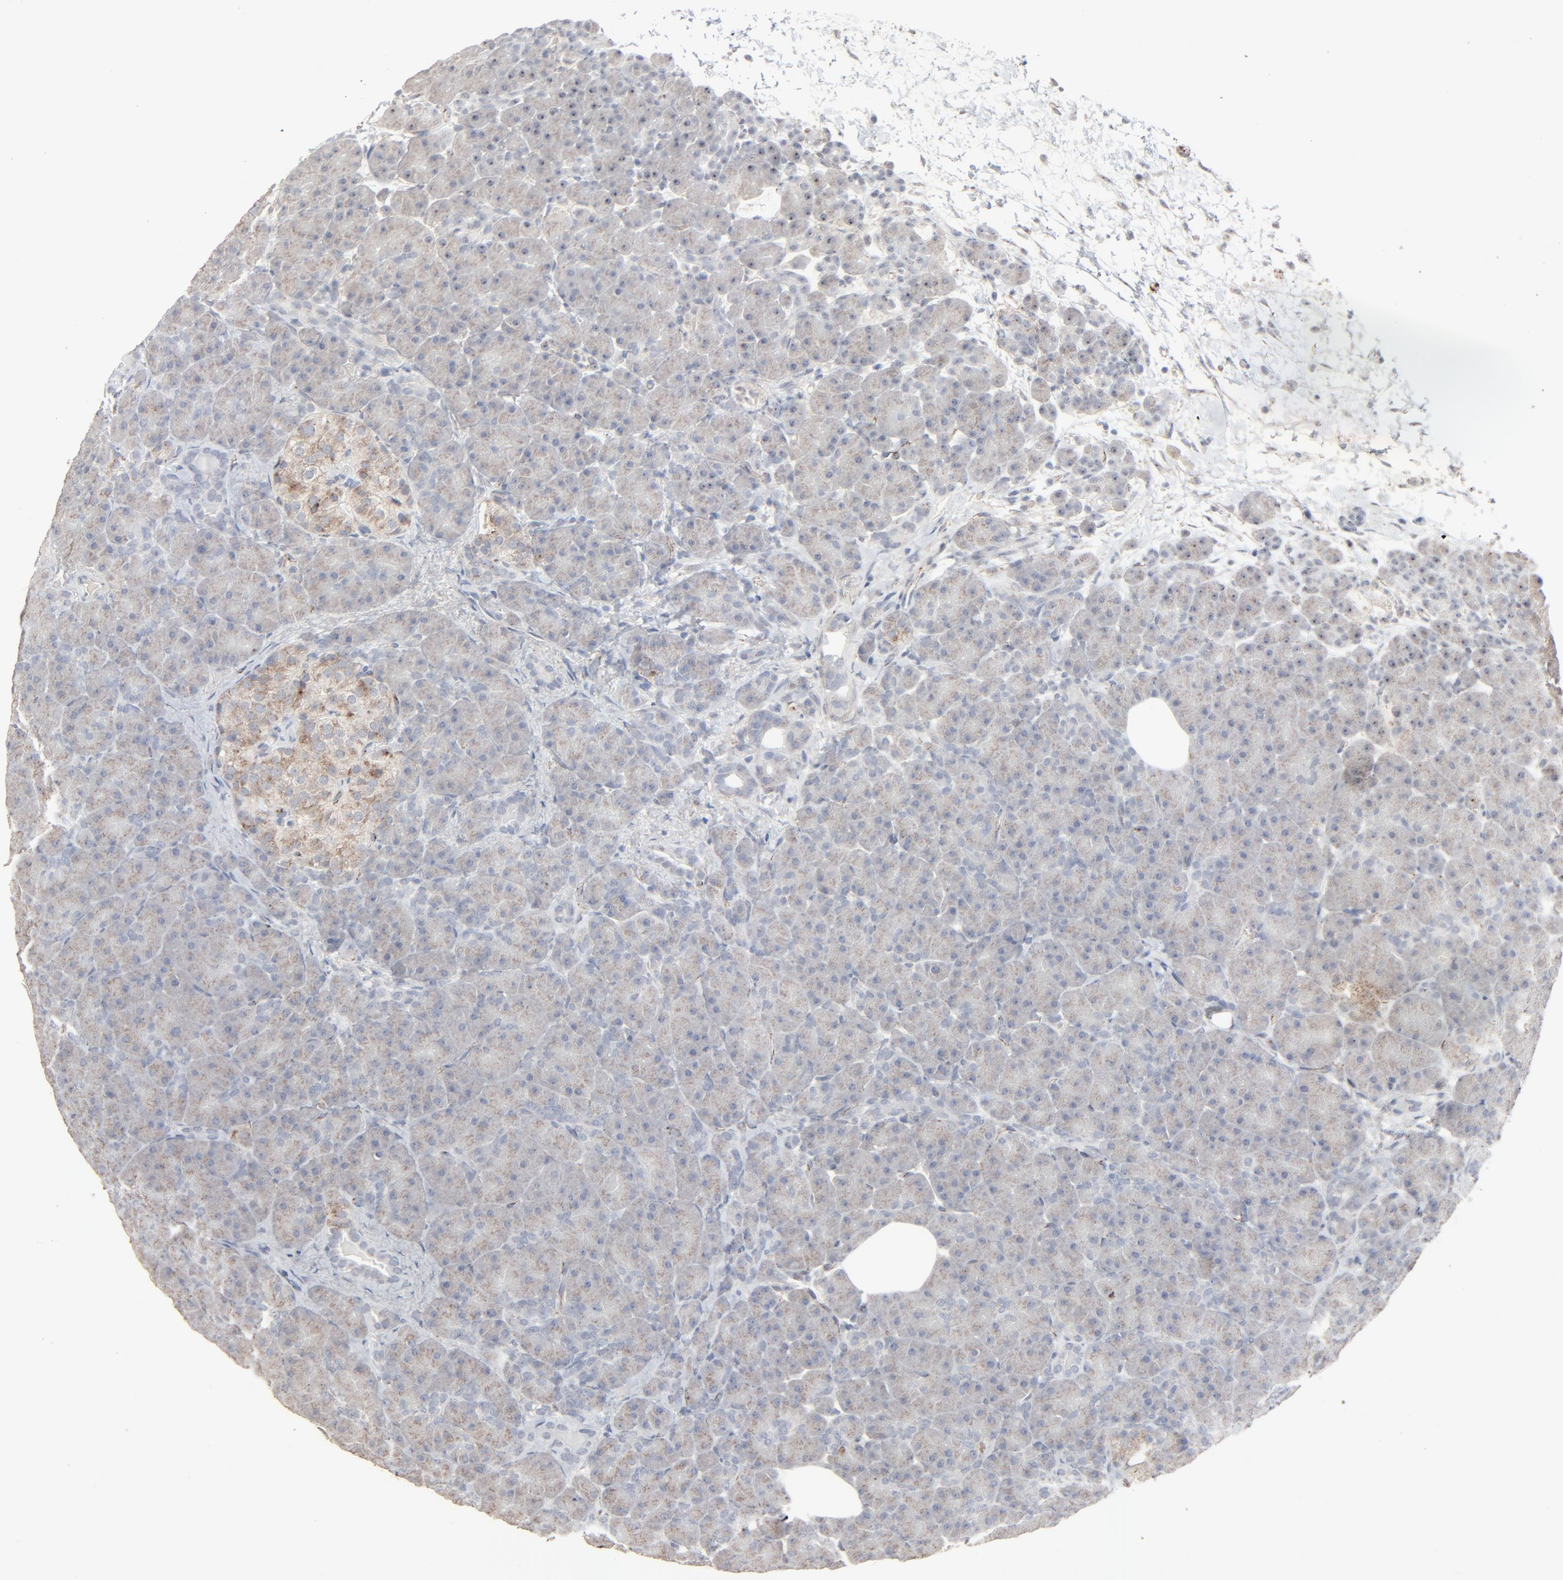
{"staining": {"intensity": "negative", "quantity": "none", "location": "none"}, "tissue": "pancreas", "cell_type": "Exocrine glandular cells", "image_type": "normal", "snomed": [{"axis": "morphology", "description": "Normal tissue, NOS"}, {"axis": "topography", "description": "Pancreas"}], "caption": "High magnification brightfield microscopy of unremarkable pancreas stained with DAB (3,3'-diaminobenzidine) (brown) and counterstained with hematoxylin (blue): exocrine glandular cells show no significant expression. Brightfield microscopy of immunohistochemistry stained with DAB (brown) and hematoxylin (blue), captured at high magnification.", "gene": "JAM3", "patient": {"sex": "male", "age": 66}}